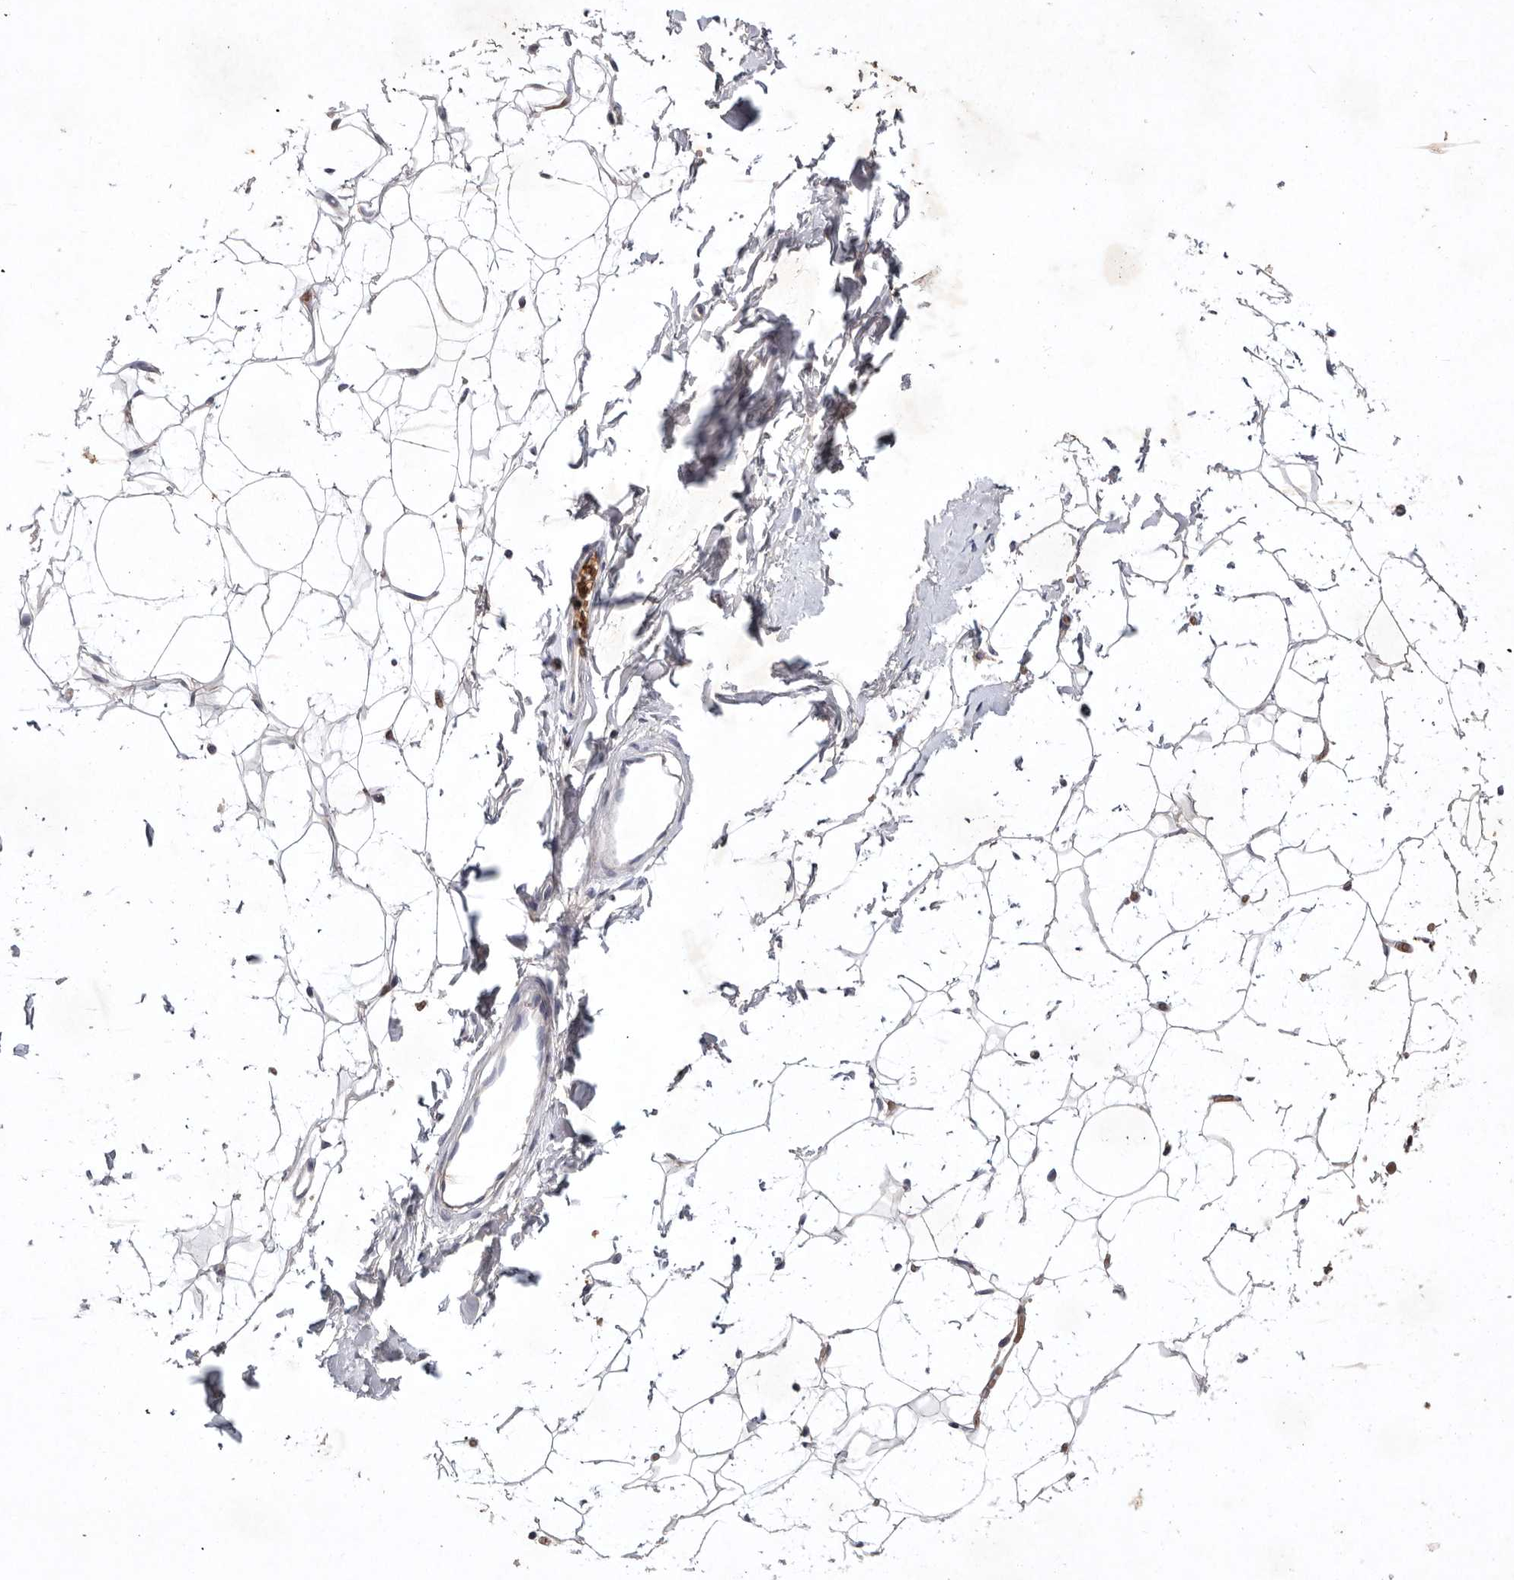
{"staining": {"intensity": "negative", "quantity": "none", "location": "none"}, "tissue": "adipose tissue", "cell_type": "Adipocytes", "image_type": "normal", "snomed": [{"axis": "morphology", "description": "Normal tissue, NOS"}, {"axis": "topography", "description": "Breast"}], "caption": "A histopathology image of adipose tissue stained for a protein exhibits no brown staining in adipocytes. Nuclei are stained in blue.", "gene": "TNFSF14", "patient": {"sex": "female", "age": 23}}